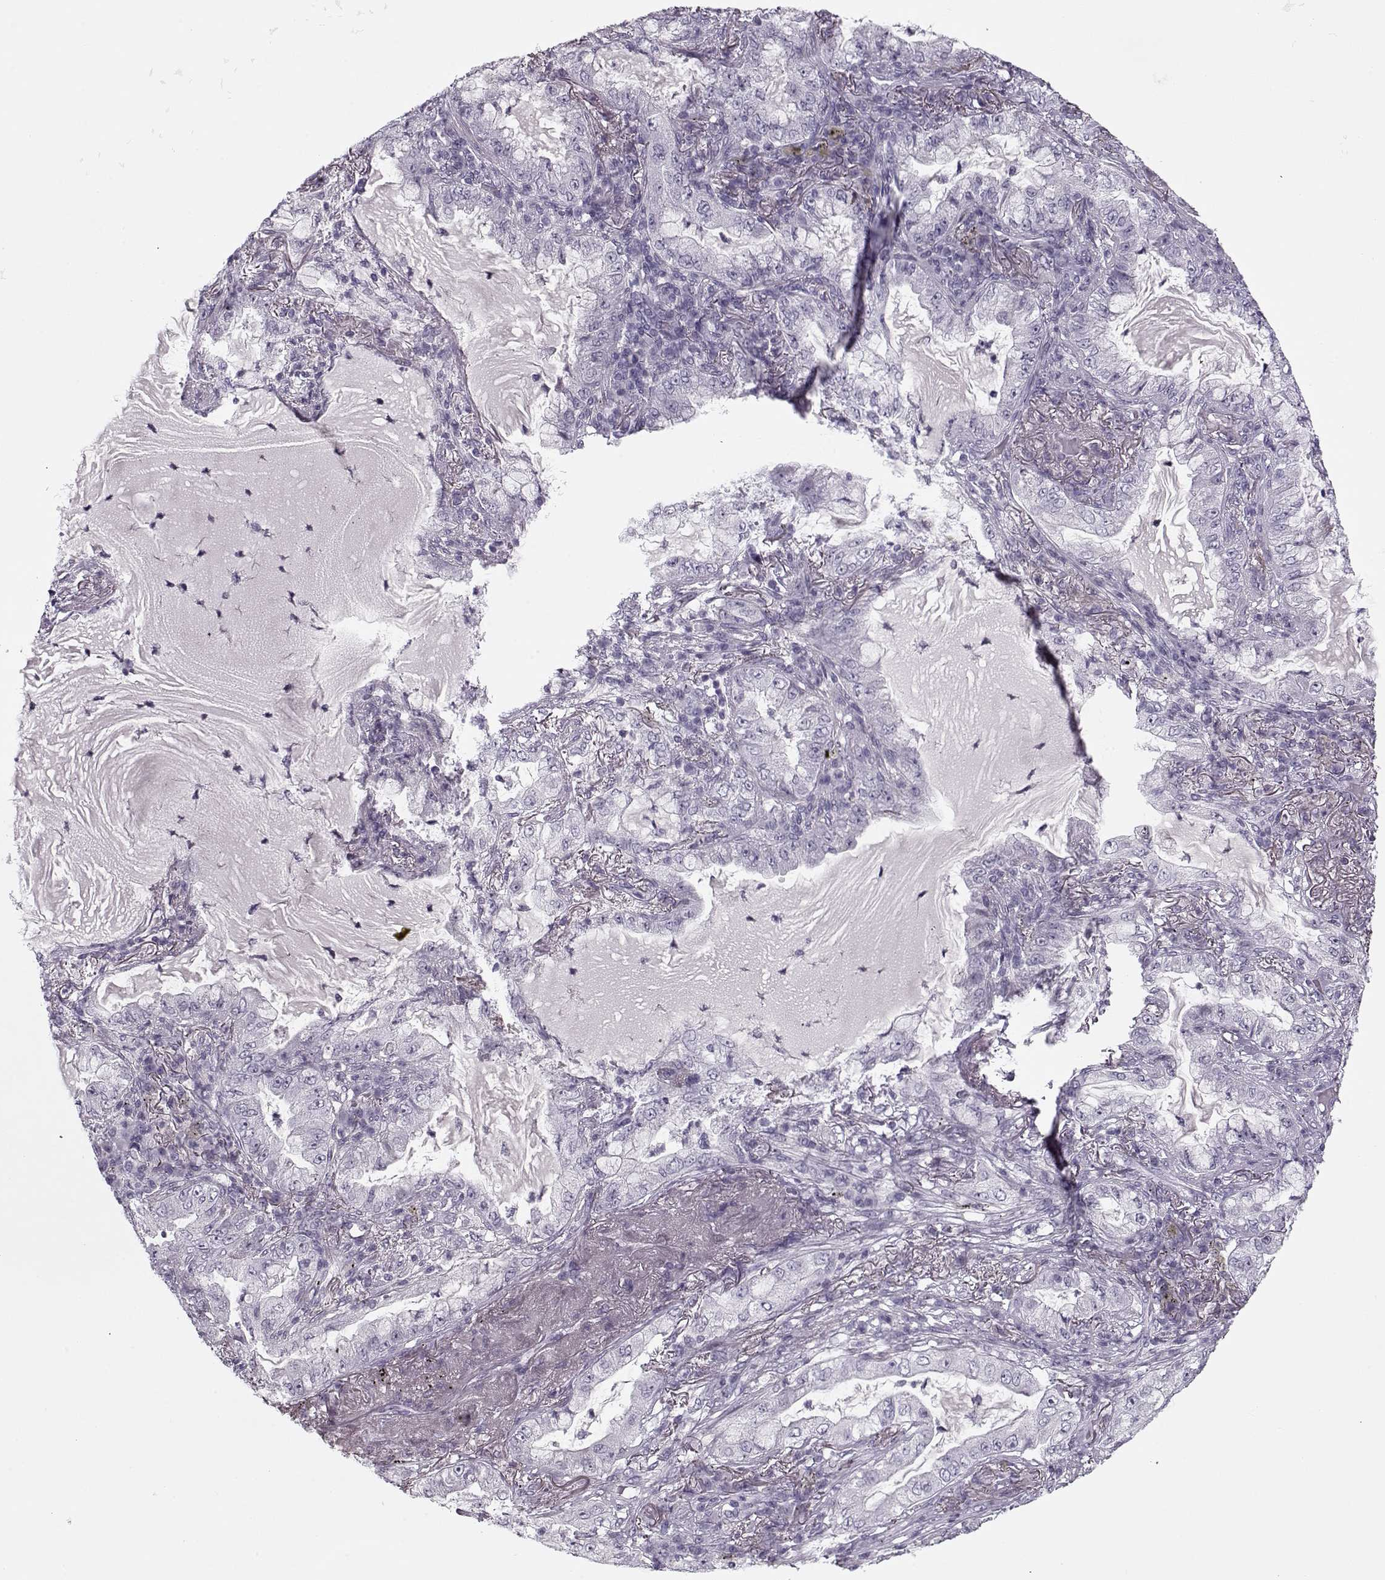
{"staining": {"intensity": "negative", "quantity": "none", "location": "none"}, "tissue": "lung cancer", "cell_type": "Tumor cells", "image_type": "cancer", "snomed": [{"axis": "morphology", "description": "Adenocarcinoma, NOS"}, {"axis": "topography", "description": "Lung"}], "caption": "High magnification brightfield microscopy of lung cancer stained with DAB (3,3'-diaminobenzidine) (brown) and counterstained with hematoxylin (blue): tumor cells show no significant expression. (DAB (3,3'-diaminobenzidine) immunohistochemistry (IHC), high magnification).", "gene": "PNMT", "patient": {"sex": "female", "age": 73}}